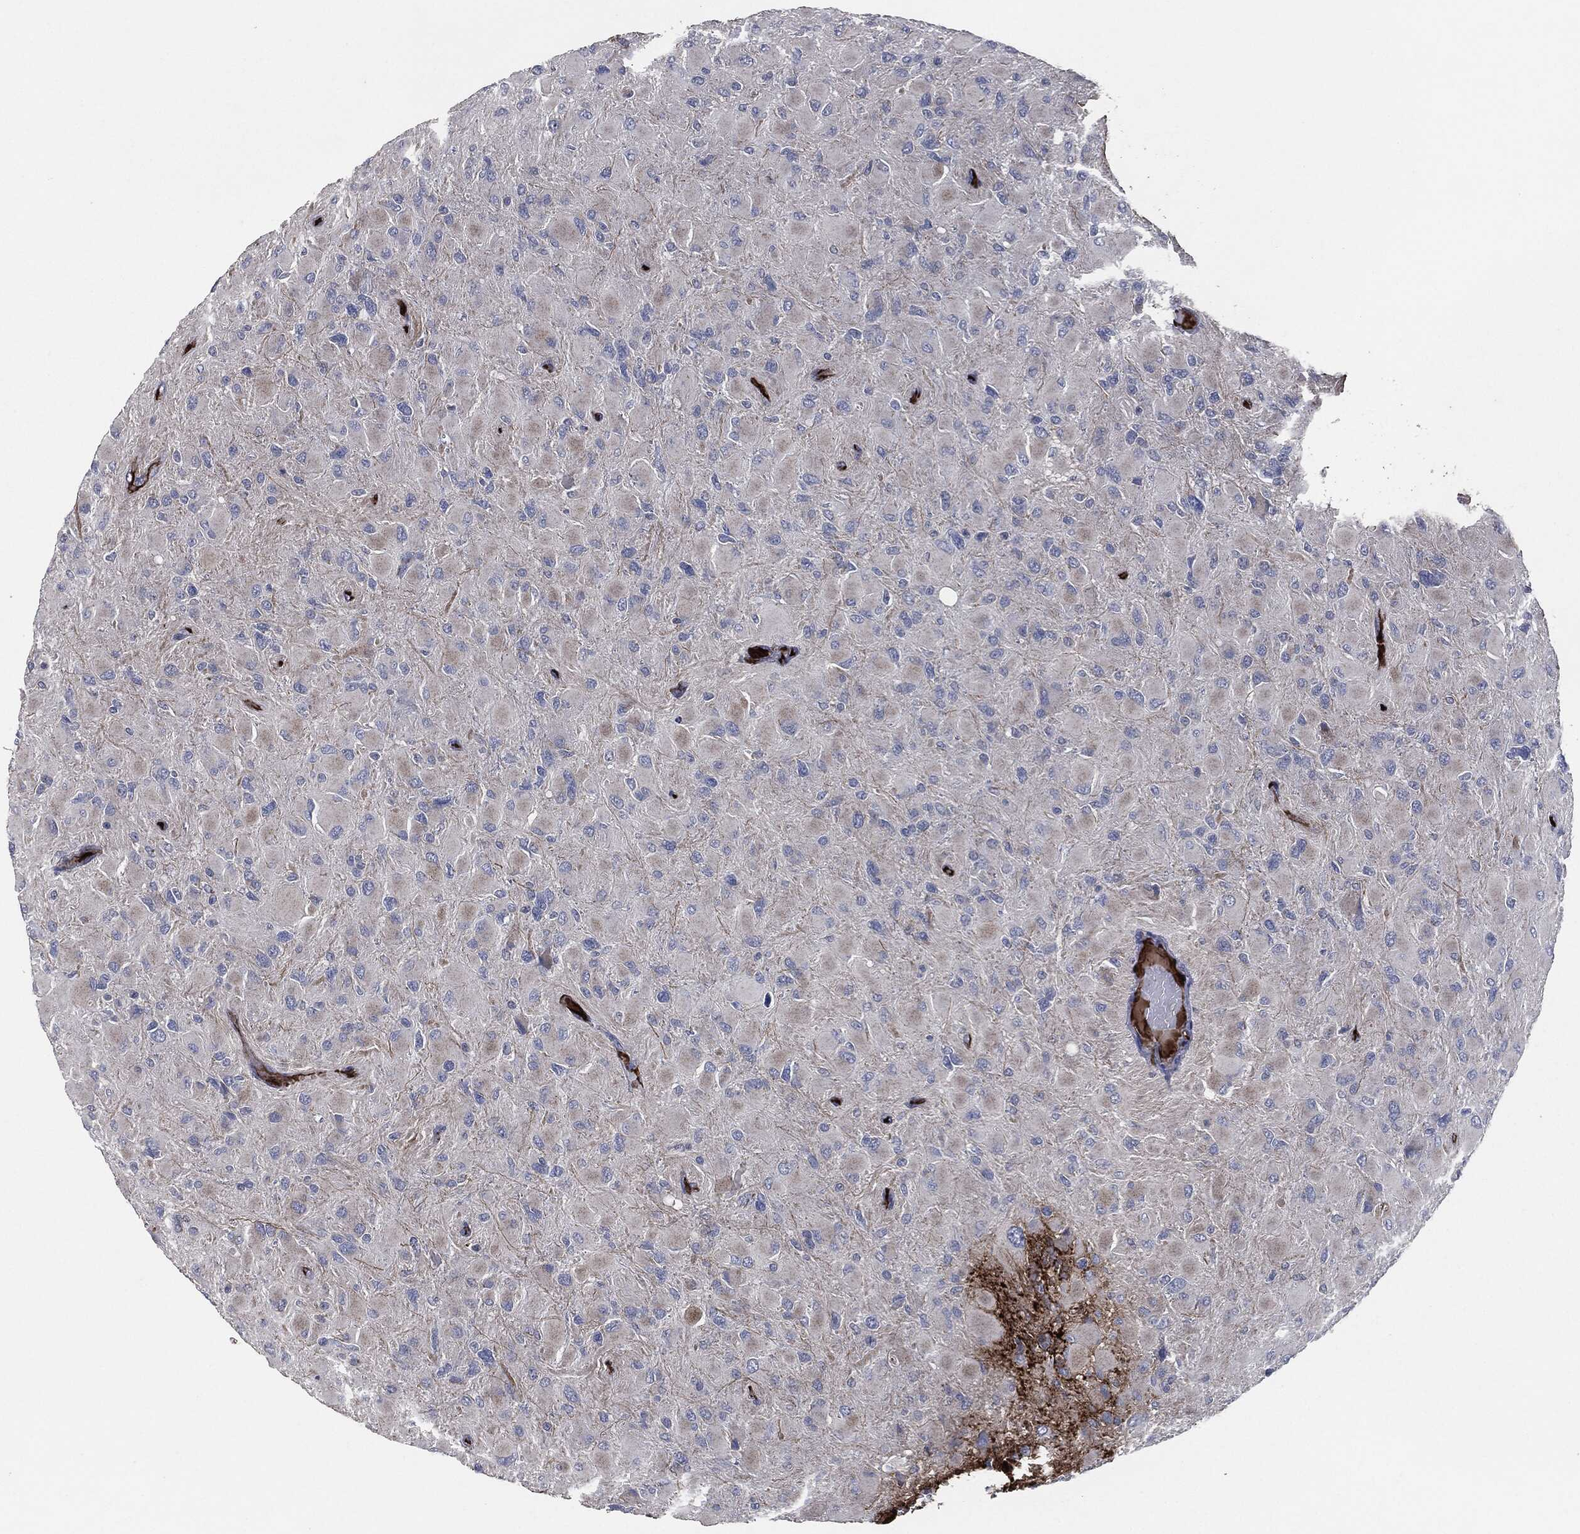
{"staining": {"intensity": "negative", "quantity": "none", "location": "none"}, "tissue": "glioma", "cell_type": "Tumor cells", "image_type": "cancer", "snomed": [{"axis": "morphology", "description": "Glioma, malignant, High grade"}, {"axis": "topography", "description": "Cerebral cortex"}], "caption": "Immunohistochemistry of human glioma shows no staining in tumor cells.", "gene": "APOB", "patient": {"sex": "female", "age": 36}}